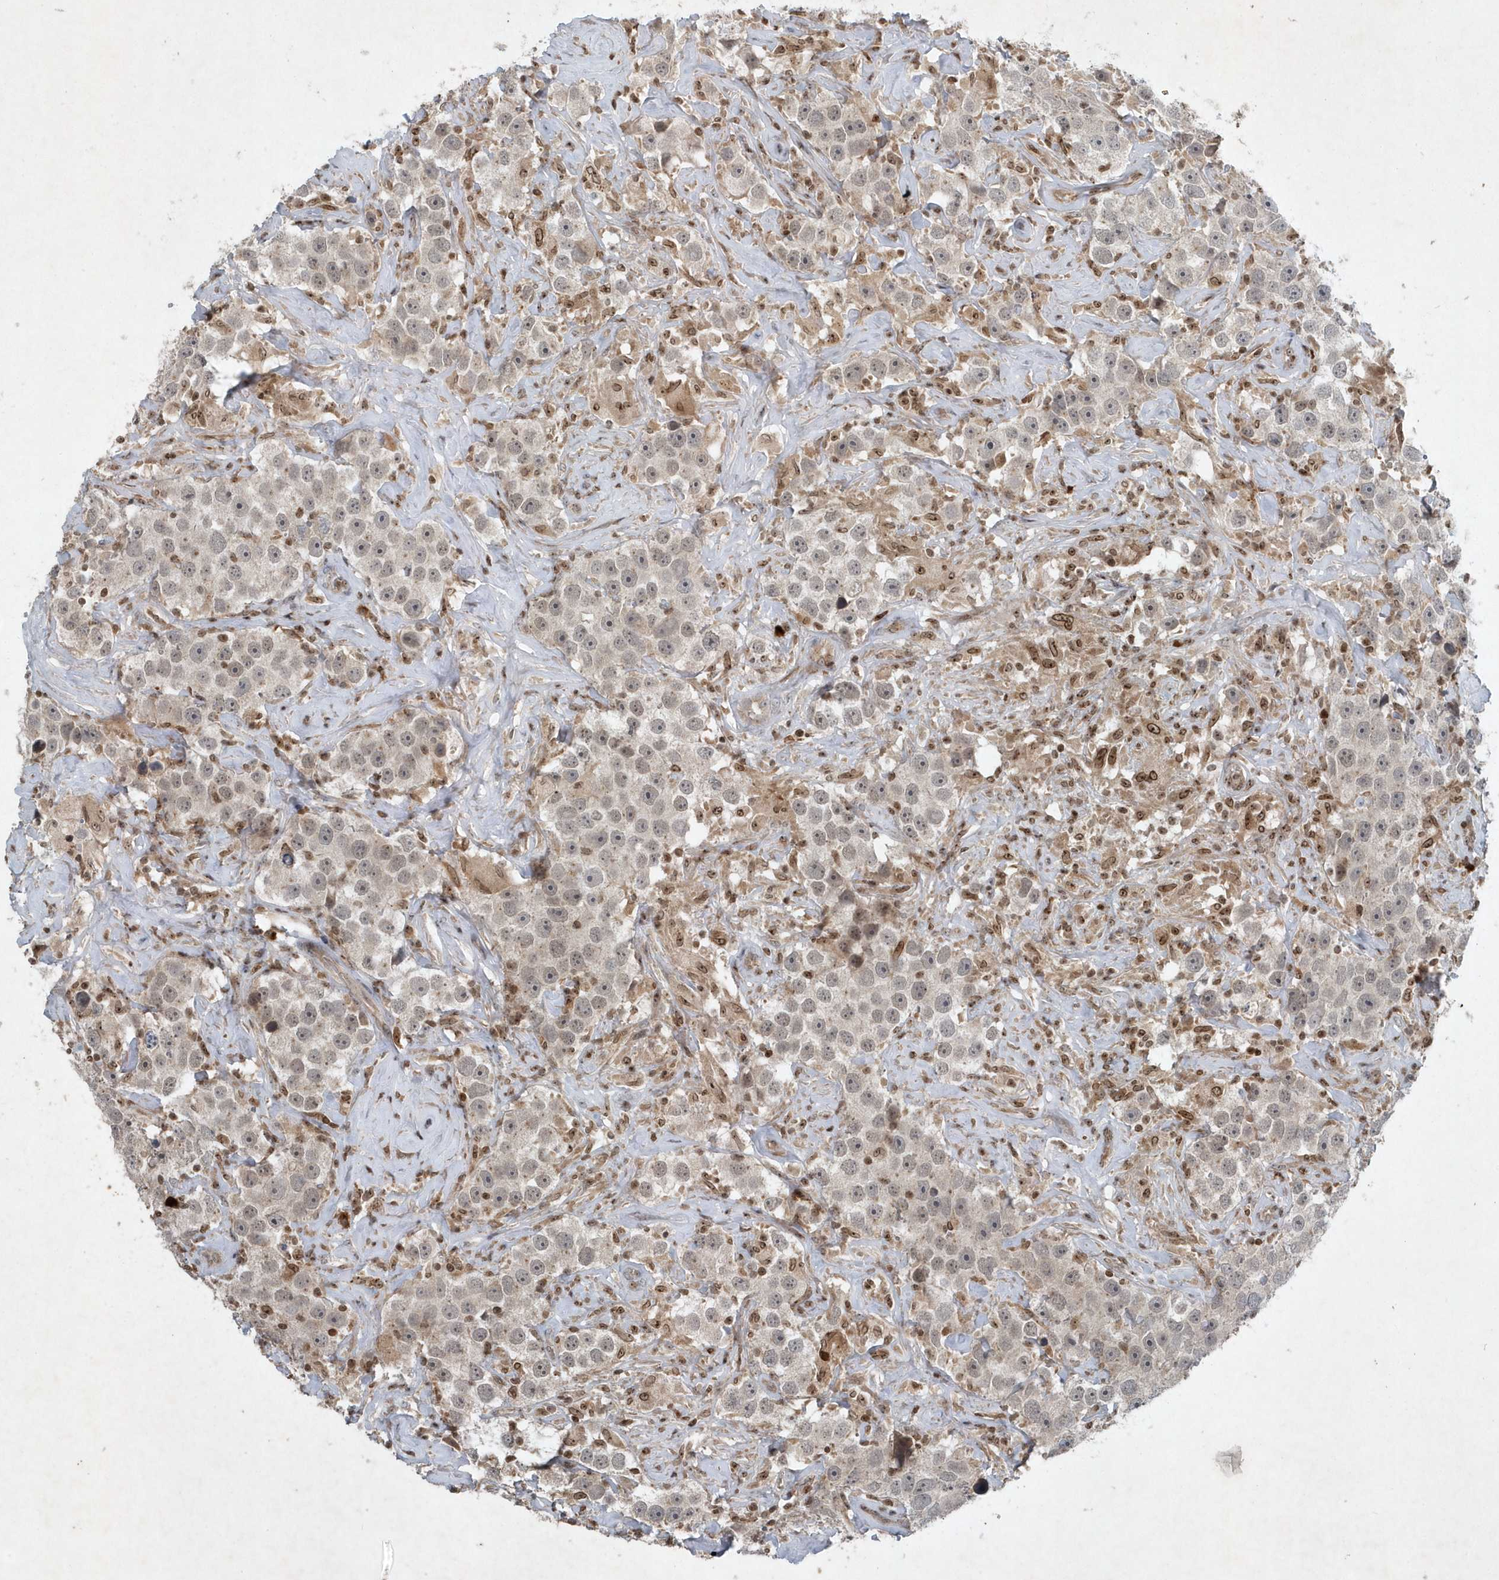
{"staining": {"intensity": "weak", "quantity": "25%-75%", "location": "nuclear"}, "tissue": "testis cancer", "cell_type": "Tumor cells", "image_type": "cancer", "snomed": [{"axis": "morphology", "description": "Seminoma, NOS"}, {"axis": "topography", "description": "Testis"}], "caption": "Weak nuclear positivity is identified in about 25%-75% of tumor cells in seminoma (testis).", "gene": "QTRT2", "patient": {"sex": "male", "age": 49}}